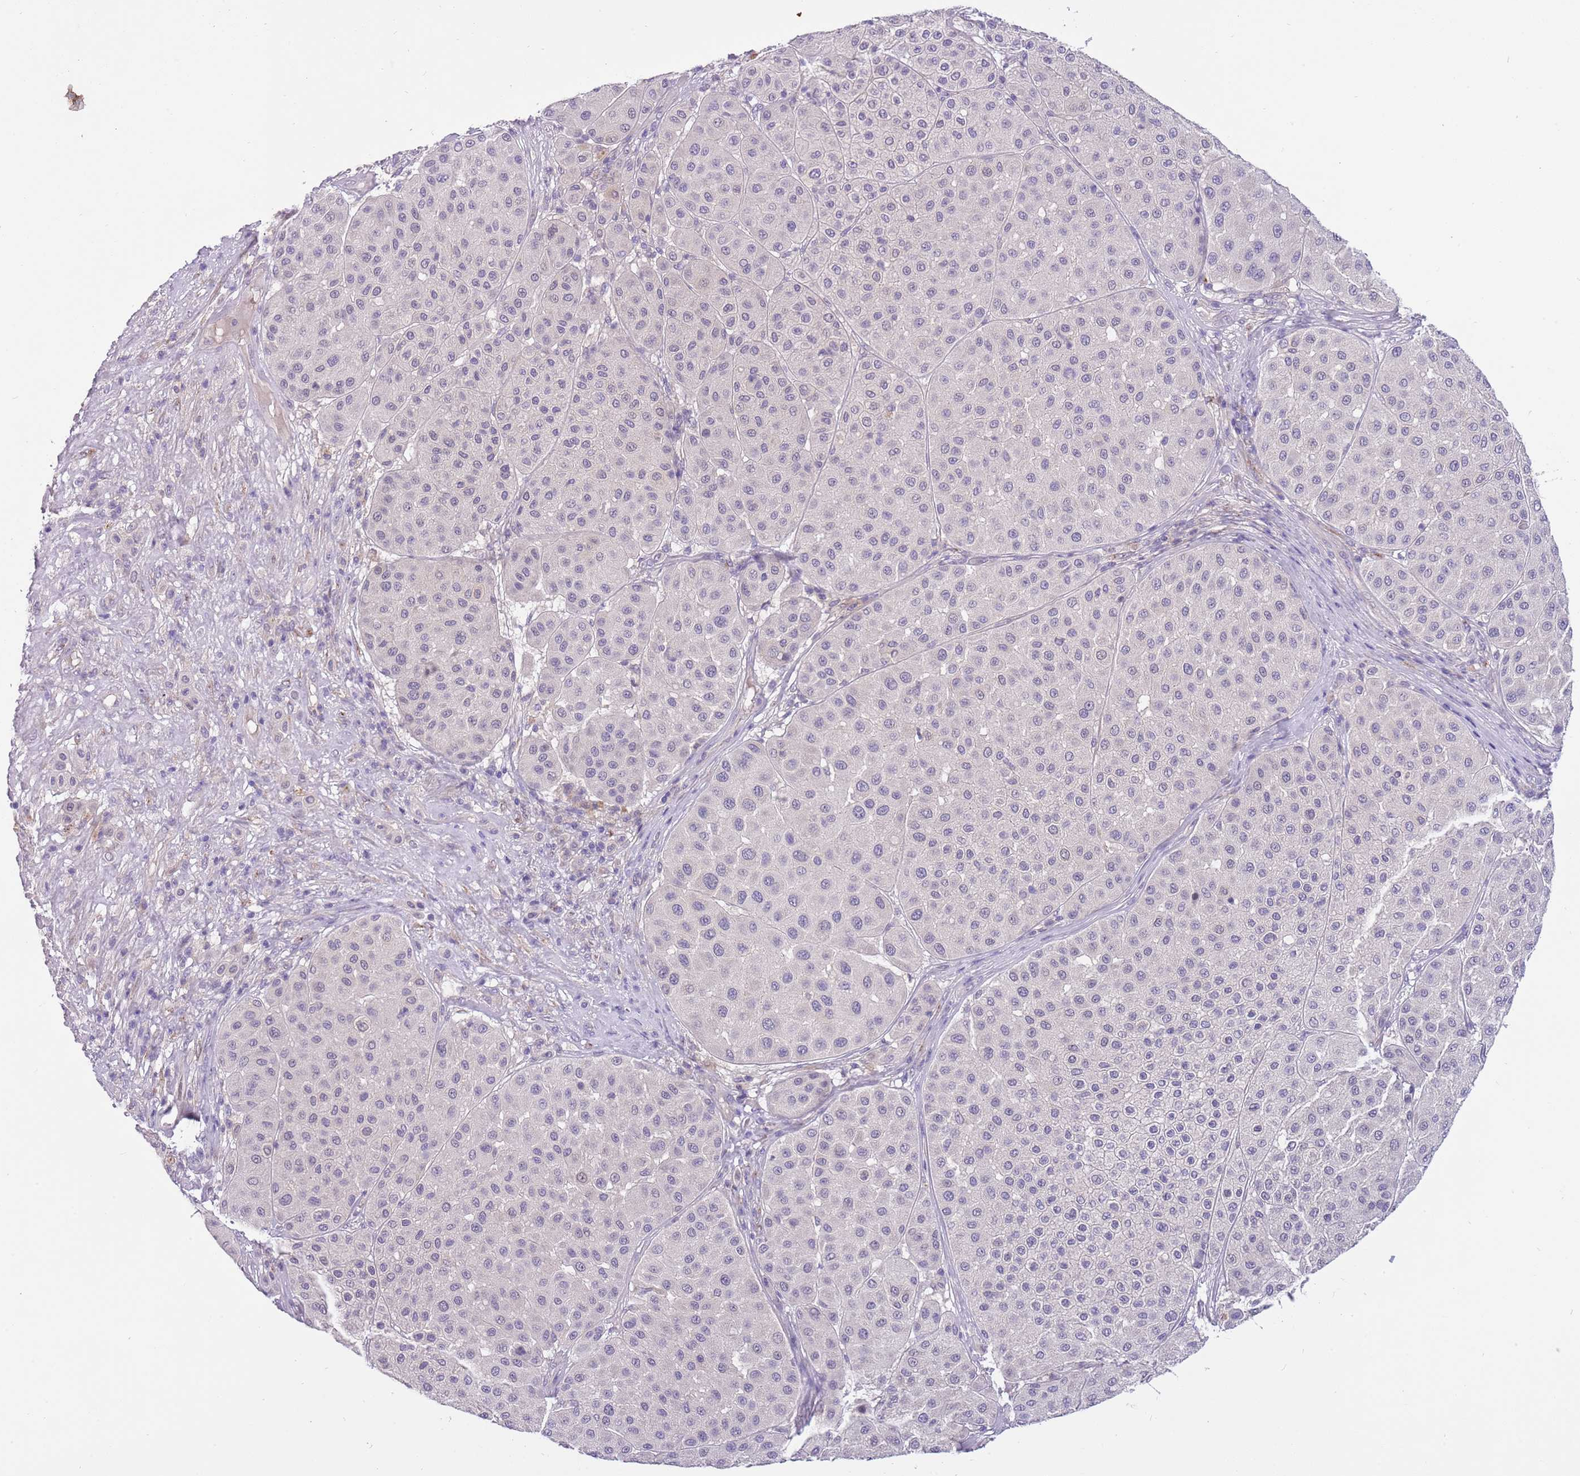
{"staining": {"intensity": "negative", "quantity": "none", "location": "none"}, "tissue": "melanoma", "cell_type": "Tumor cells", "image_type": "cancer", "snomed": [{"axis": "morphology", "description": "Malignant melanoma, Metastatic site"}, {"axis": "topography", "description": "Smooth muscle"}], "caption": "Immunohistochemistry (IHC) photomicrograph of neoplastic tissue: malignant melanoma (metastatic site) stained with DAB demonstrates no significant protein expression in tumor cells. Brightfield microscopy of IHC stained with DAB (3,3'-diaminobenzidine) (brown) and hematoxylin (blue), captured at high magnification.", "gene": "CFAP73", "patient": {"sex": "male", "age": 41}}